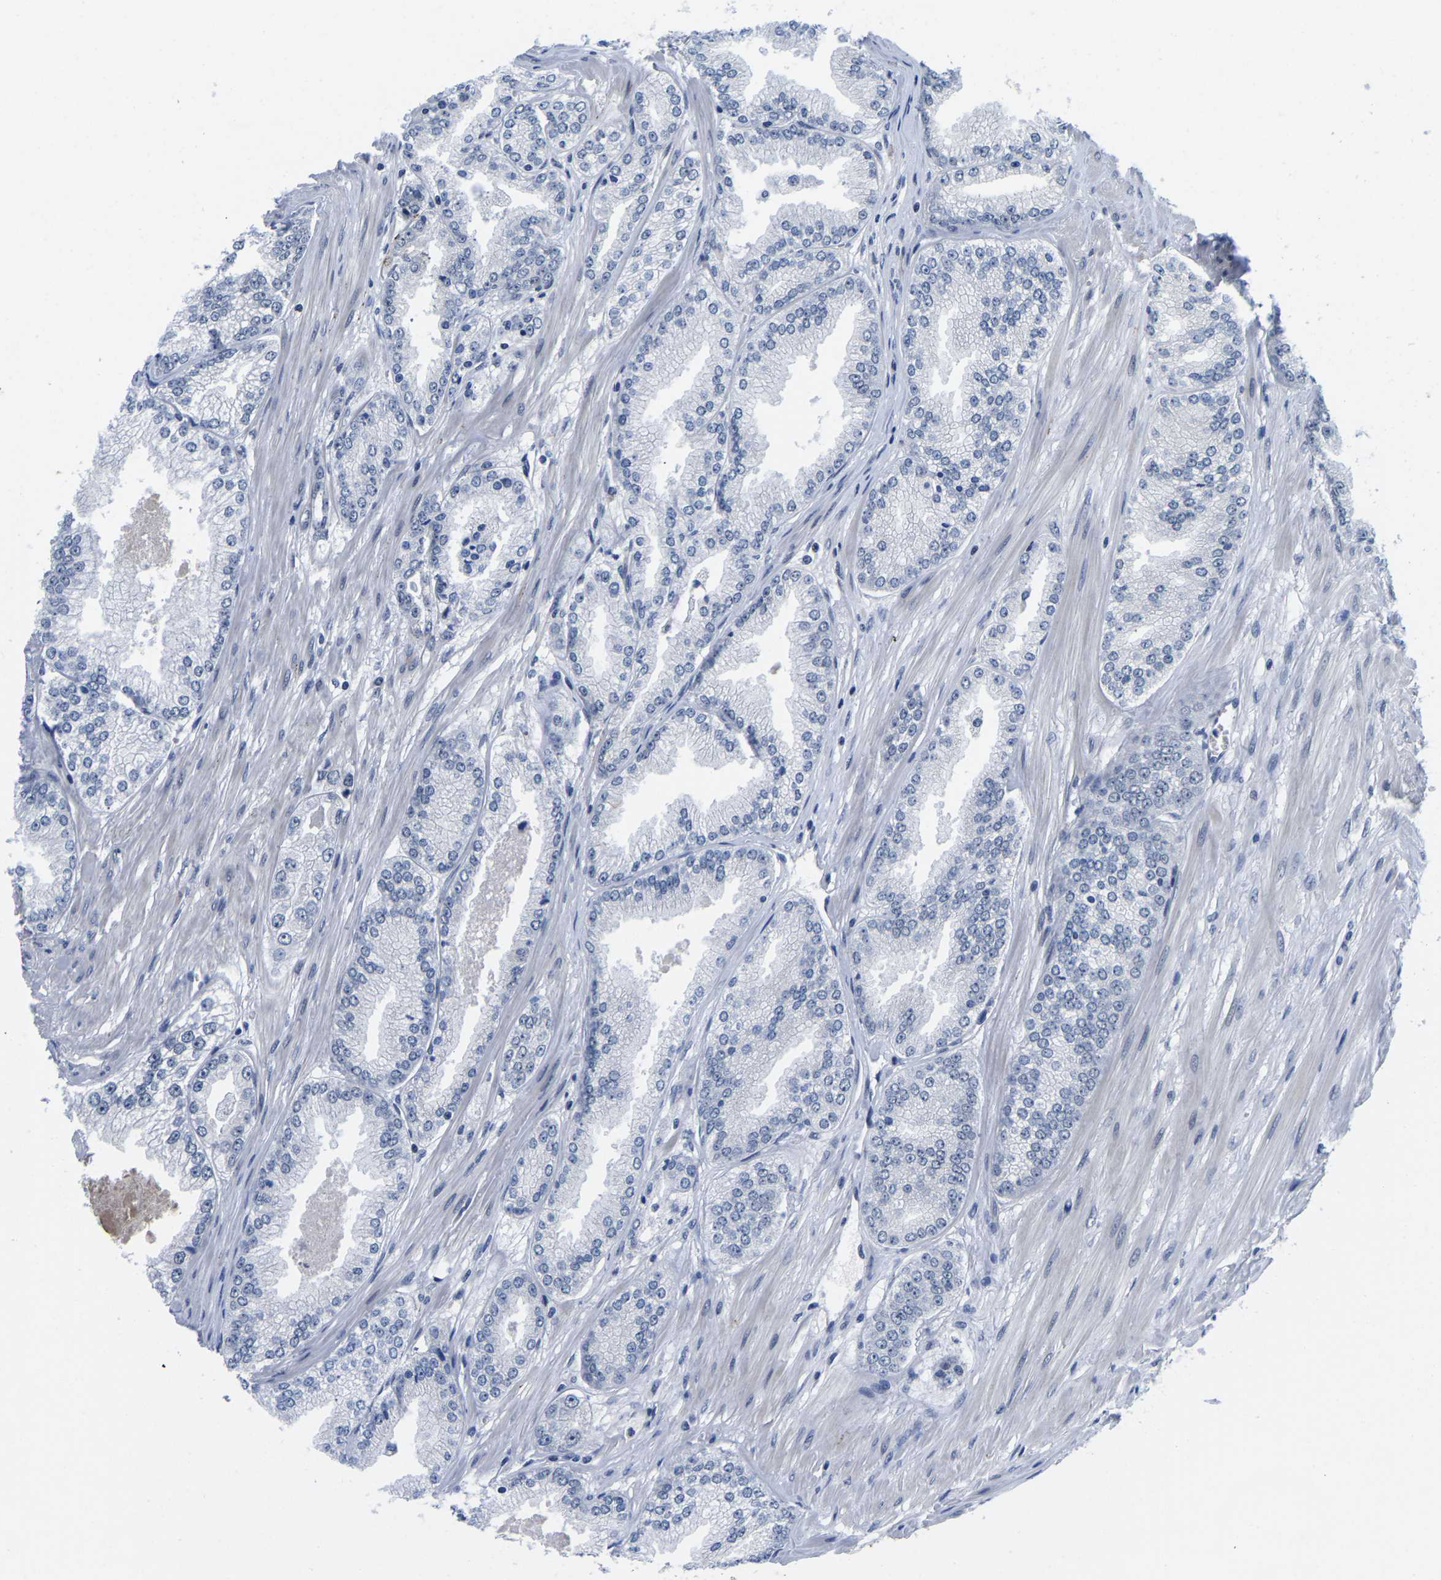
{"staining": {"intensity": "negative", "quantity": "none", "location": "none"}, "tissue": "prostate cancer", "cell_type": "Tumor cells", "image_type": "cancer", "snomed": [{"axis": "morphology", "description": "Adenocarcinoma, High grade"}, {"axis": "topography", "description": "Prostate"}], "caption": "High magnification brightfield microscopy of prostate adenocarcinoma (high-grade) stained with DAB (brown) and counterstained with hematoxylin (blue): tumor cells show no significant staining.", "gene": "POLDIP3", "patient": {"sex": "male", "age": 61}}